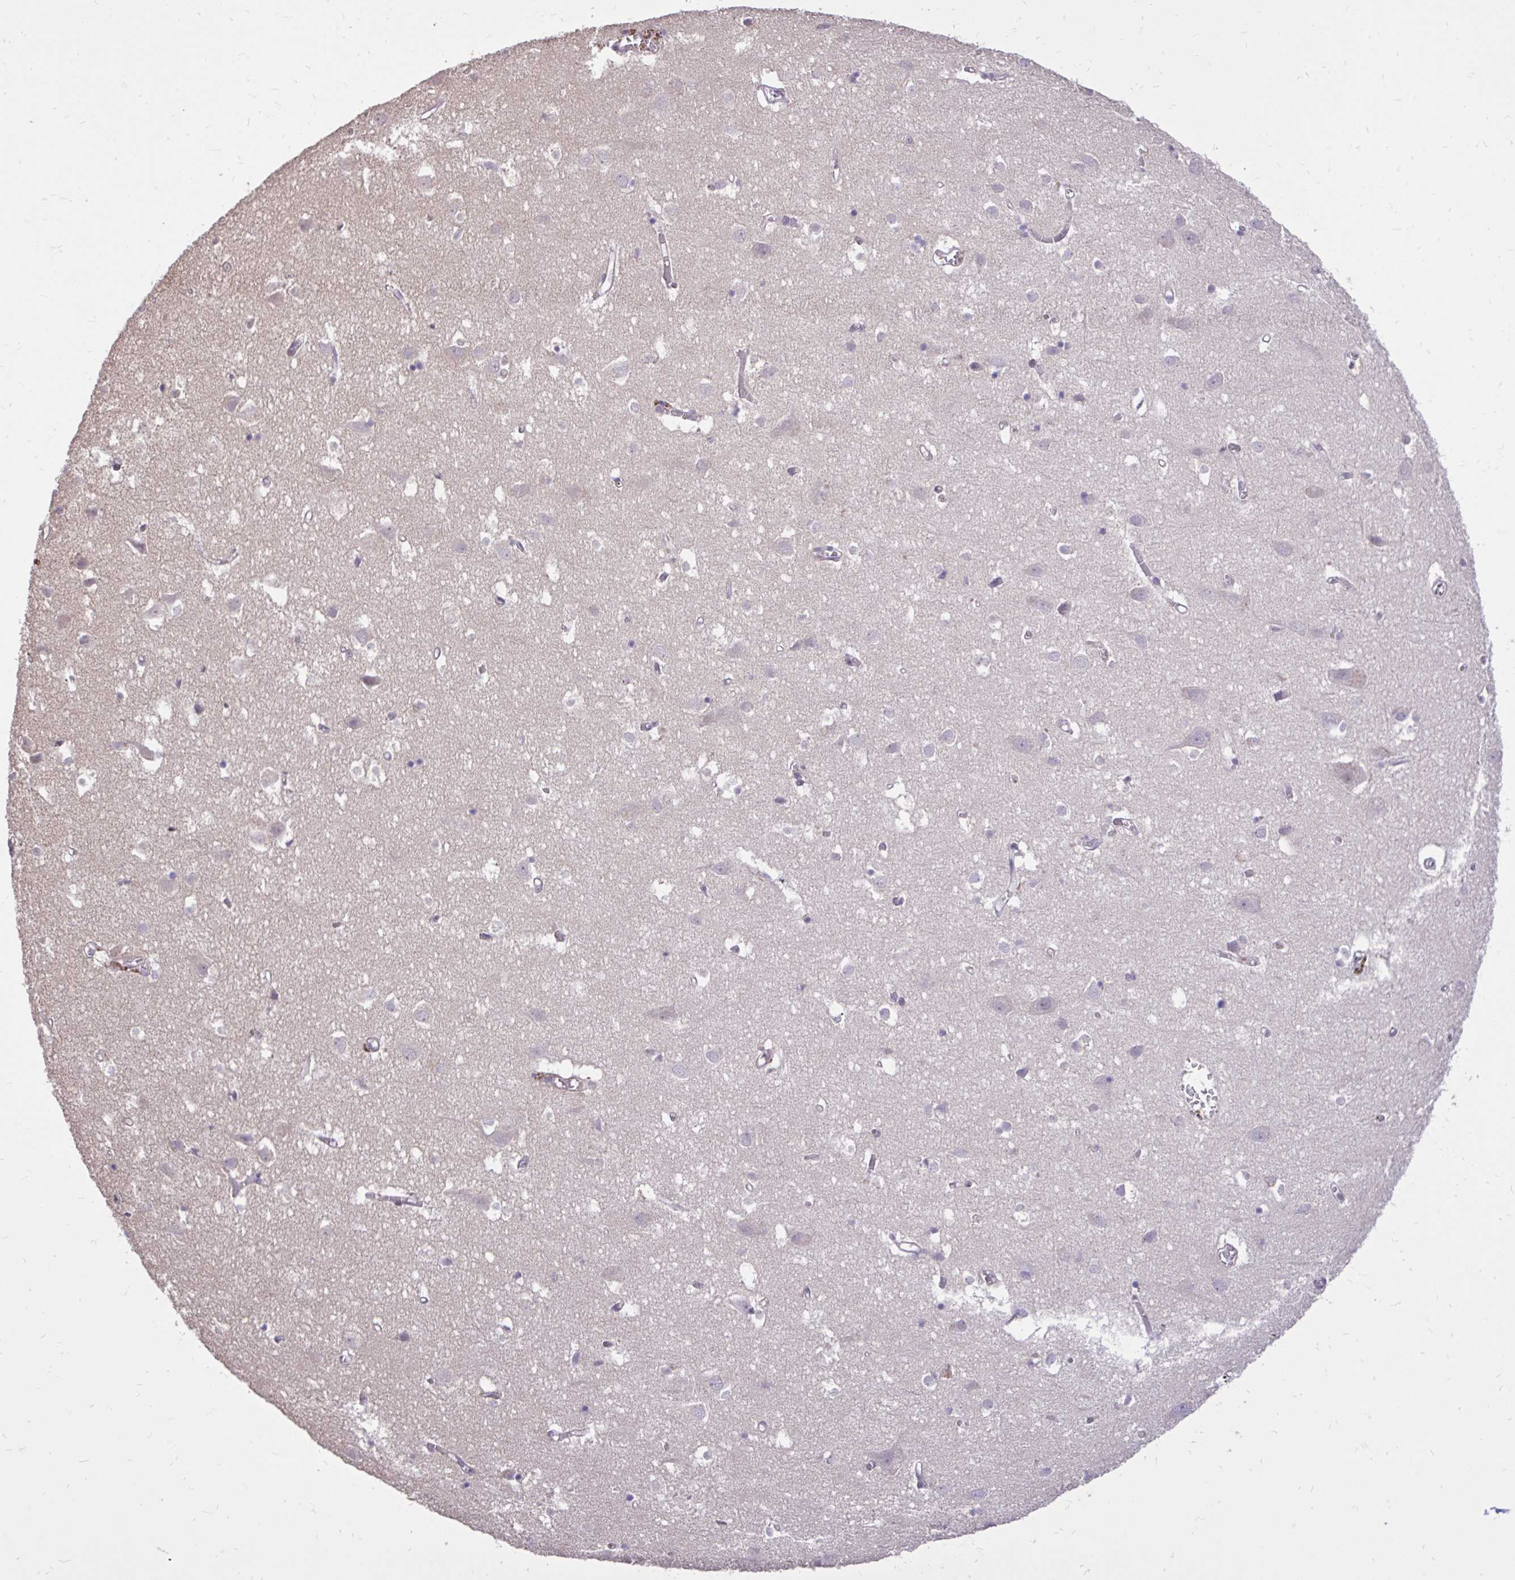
{"staining": {"intensity": "negative", "quantity": "none", "location": "none"}, "tissue": "cerebral cortex", "cell_type": "Endothelial cells", "image_type": "normal", "snomed": [{"axis": "morphology", "description": "Normal tissue, NOS"}, {"axis": "topography", "description": "Cerebral cortex"}], "caption": "Protein analysis of normal cerebral cortex reveals no significant positivity in endothelial cells. The staining was performed using DAB (3,3'-diaminobenzidine) to visualize the protein expression in brown, while the nuclei were stained in blue with hematoxylin (Magnification: 20x).", "gene": "IGFL2", "patient": {"sex": "male", "age": 70}}